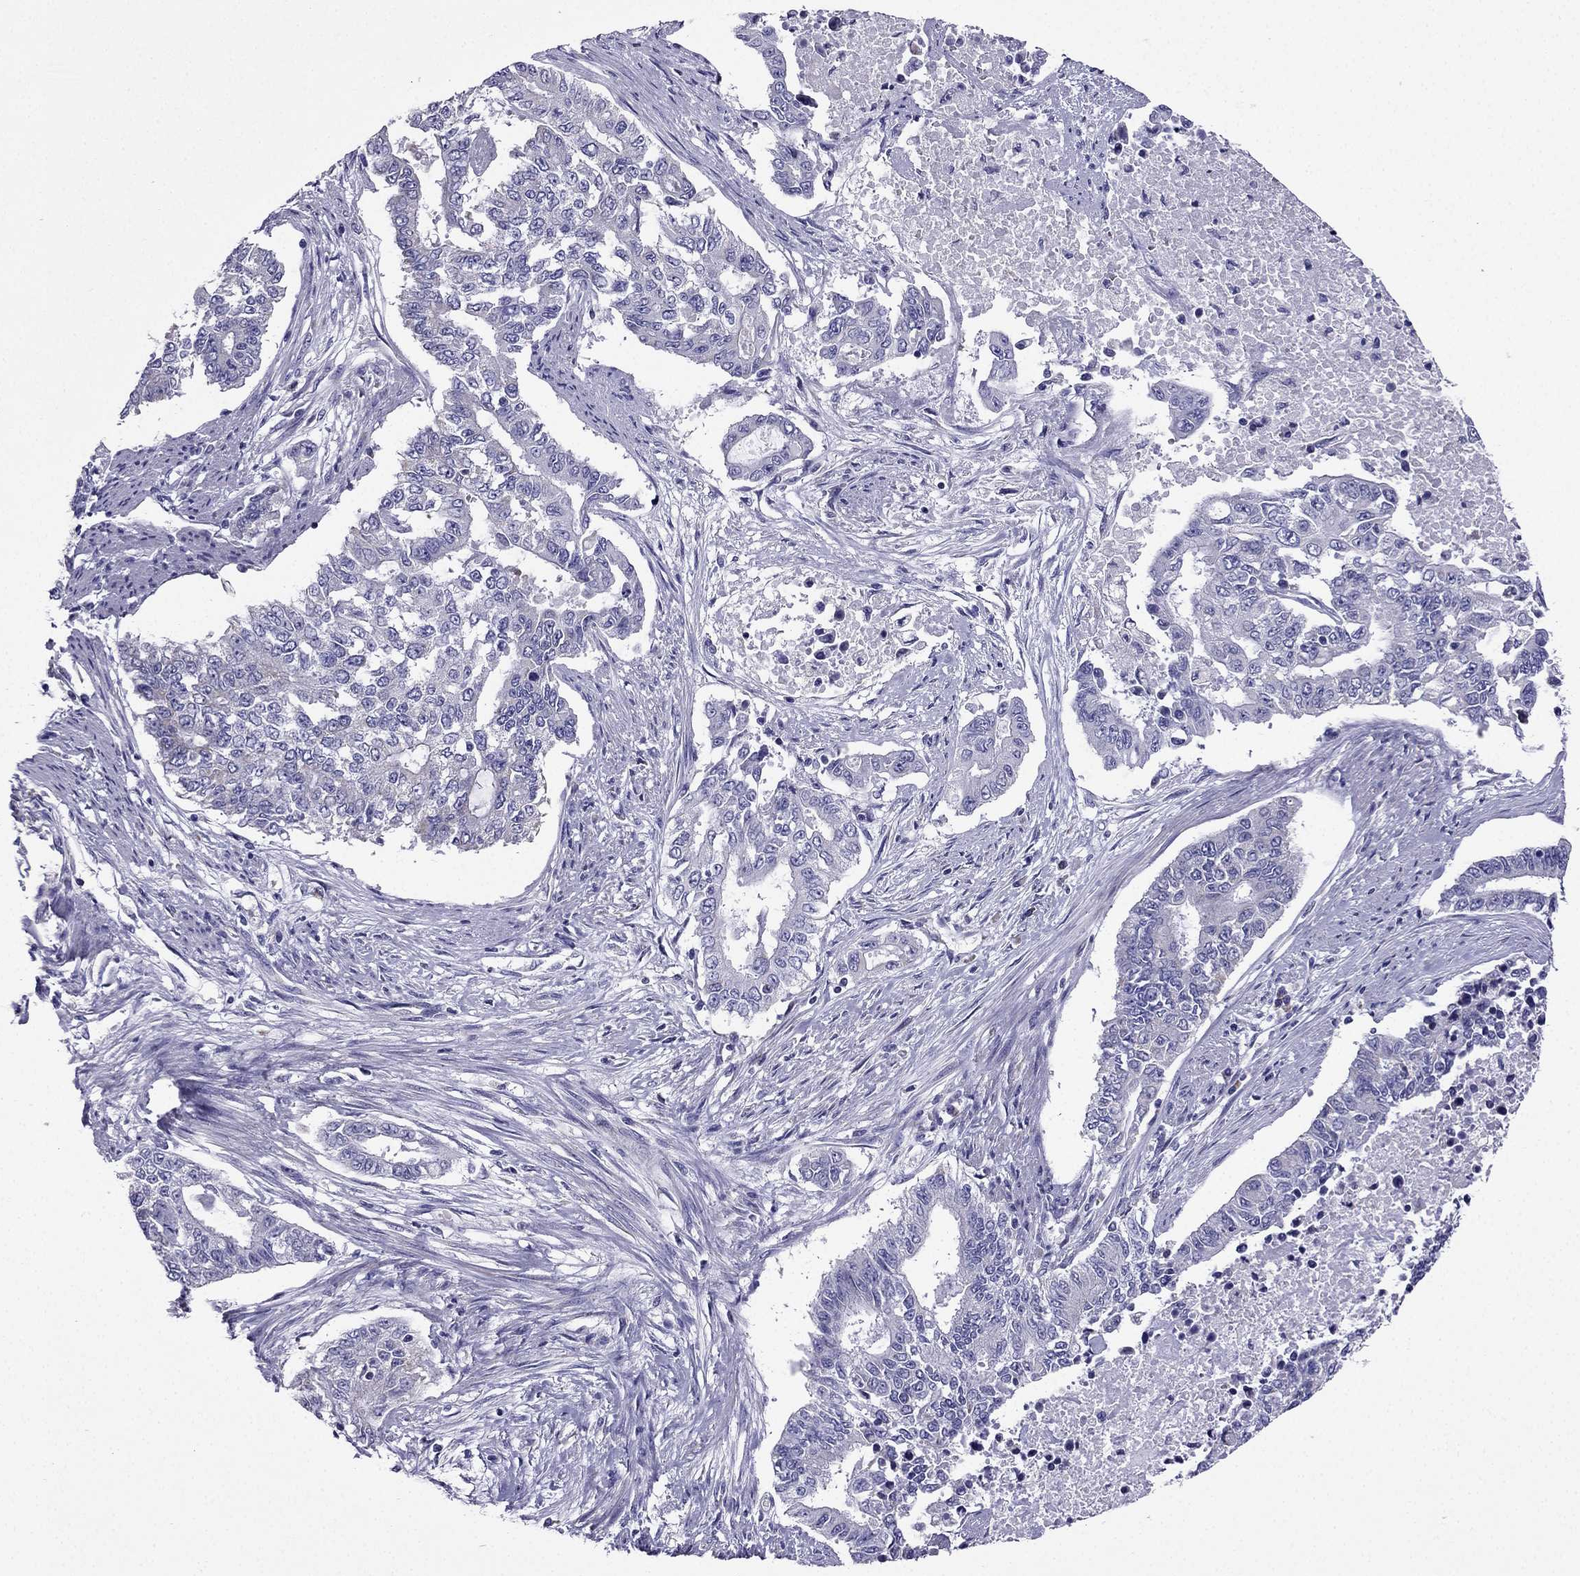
{"staining": {"intensity": "weak", "quantity": "<25%", "location": "cytoplasmic/membranous"}, "tissue": "endometrial cancer", "cell_type": "Tumor cells", "image_type": "cancer", "snomed": [{"axis": "morphology", "description": "Adenocarcinoma, NOS"}, {"axis": "topography", "description": "Uterus"}], "caption": "The immunohistochemistry image has no significant staining in tumor cells of endometrial cancer (adenocarcinoma) tissue. (DAB immunohistochemistry (IHC) with hematoxylin counter stain).", "gene": "KIF5A", "patient": {"sex": "female", "age": 59}}